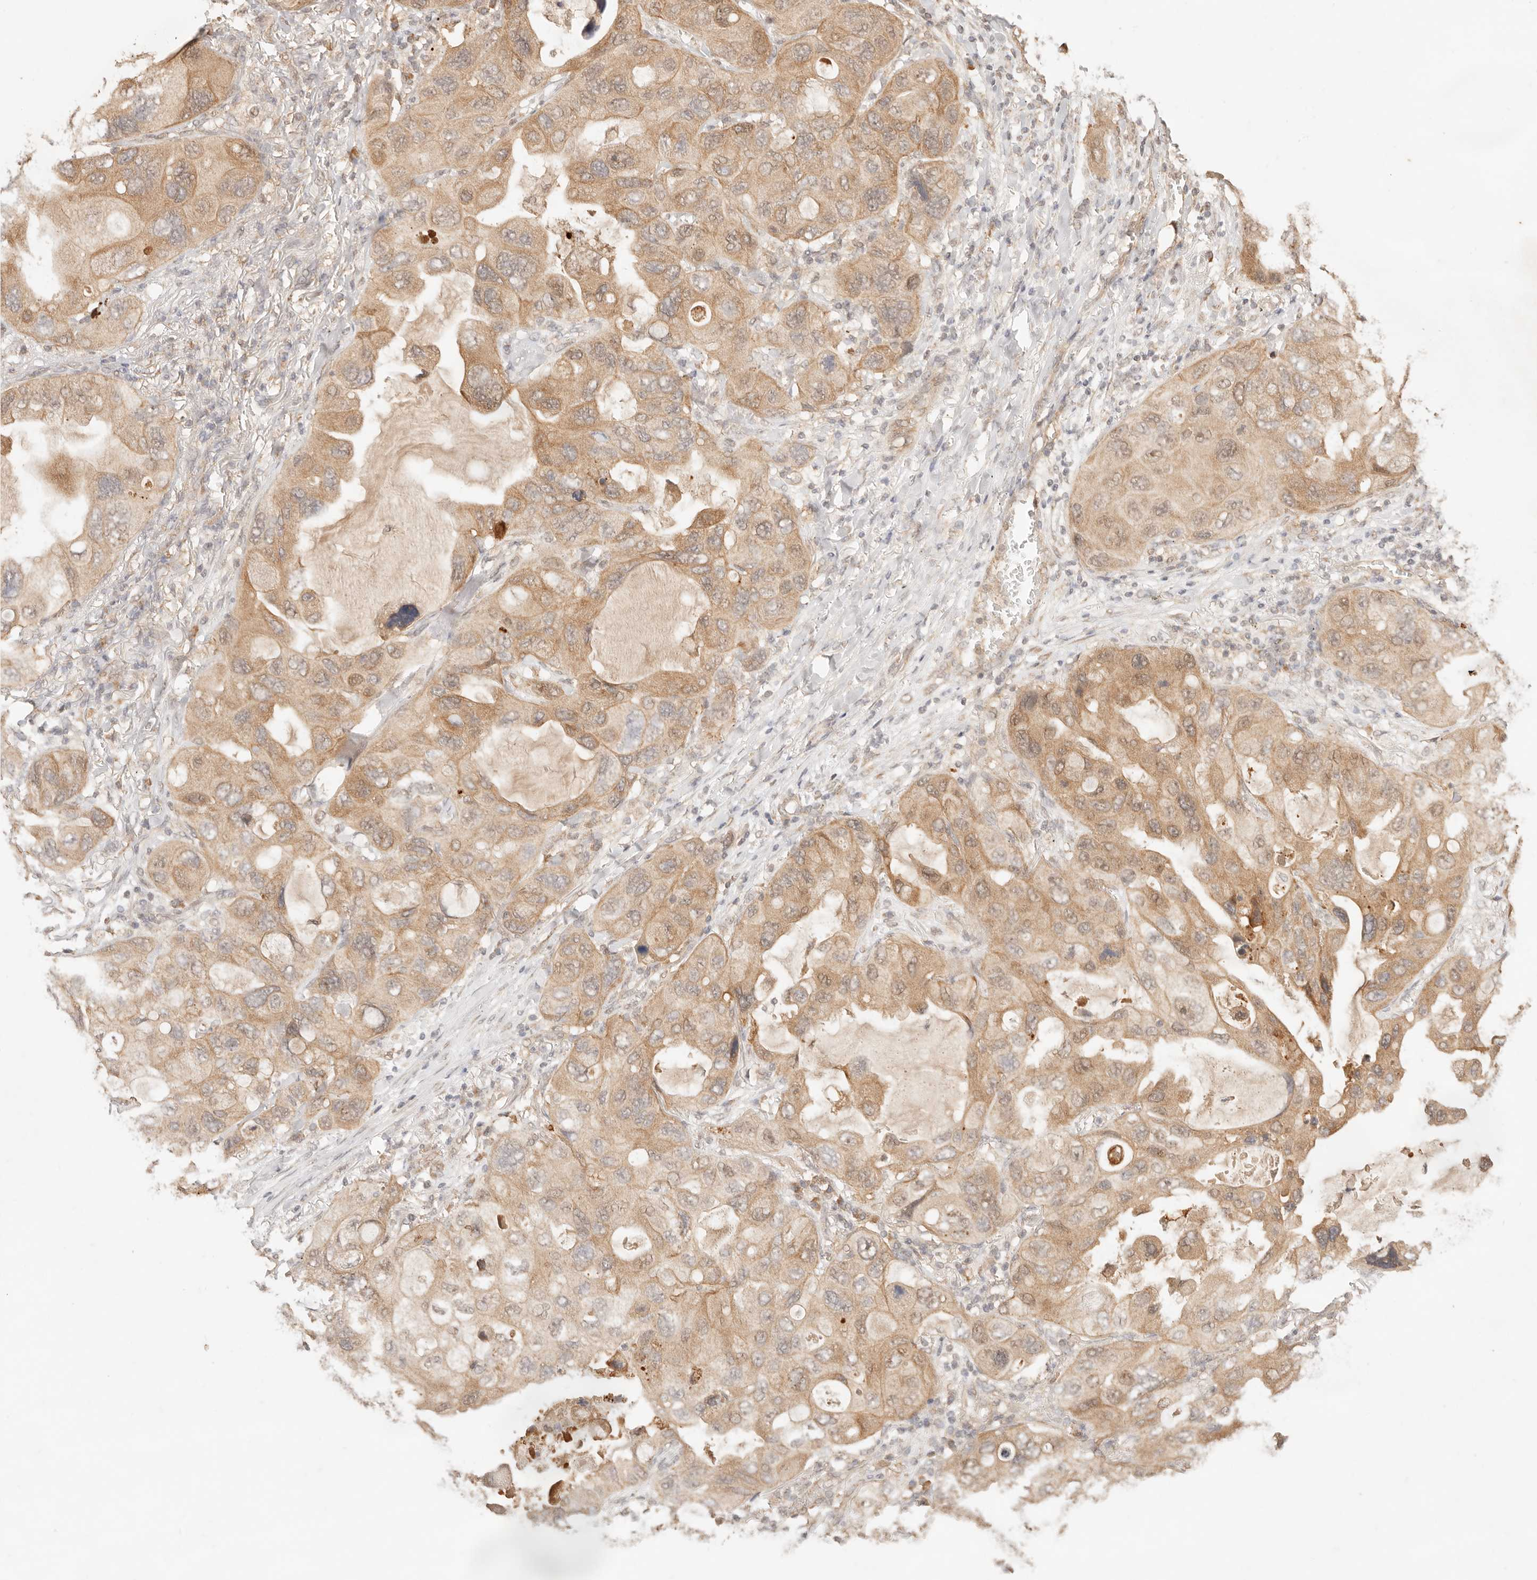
{"staining": {"intensity": "moderate", "quantity": ">75%", "location": "cytoplasmic/membranous"}, "tissue": "lung cancer", "cell_type": "Tumor cells", "image_type": "cancer", "snomed": [{"axis": "morphology", "description": "Squamous cell carcinoma, NOS"}, {"axis": "topography", "description": "Lung"}], "caption": "Moderate cytoplasmic/membranous positivity is appreciated in about >75% of tumor cells in lung cancer. Immunohistochemistry stains the protein of interest in brown and the nuclei are stained blue.", "gene": "TRIM11", "patient": {"sex": "female", "age": 73}}